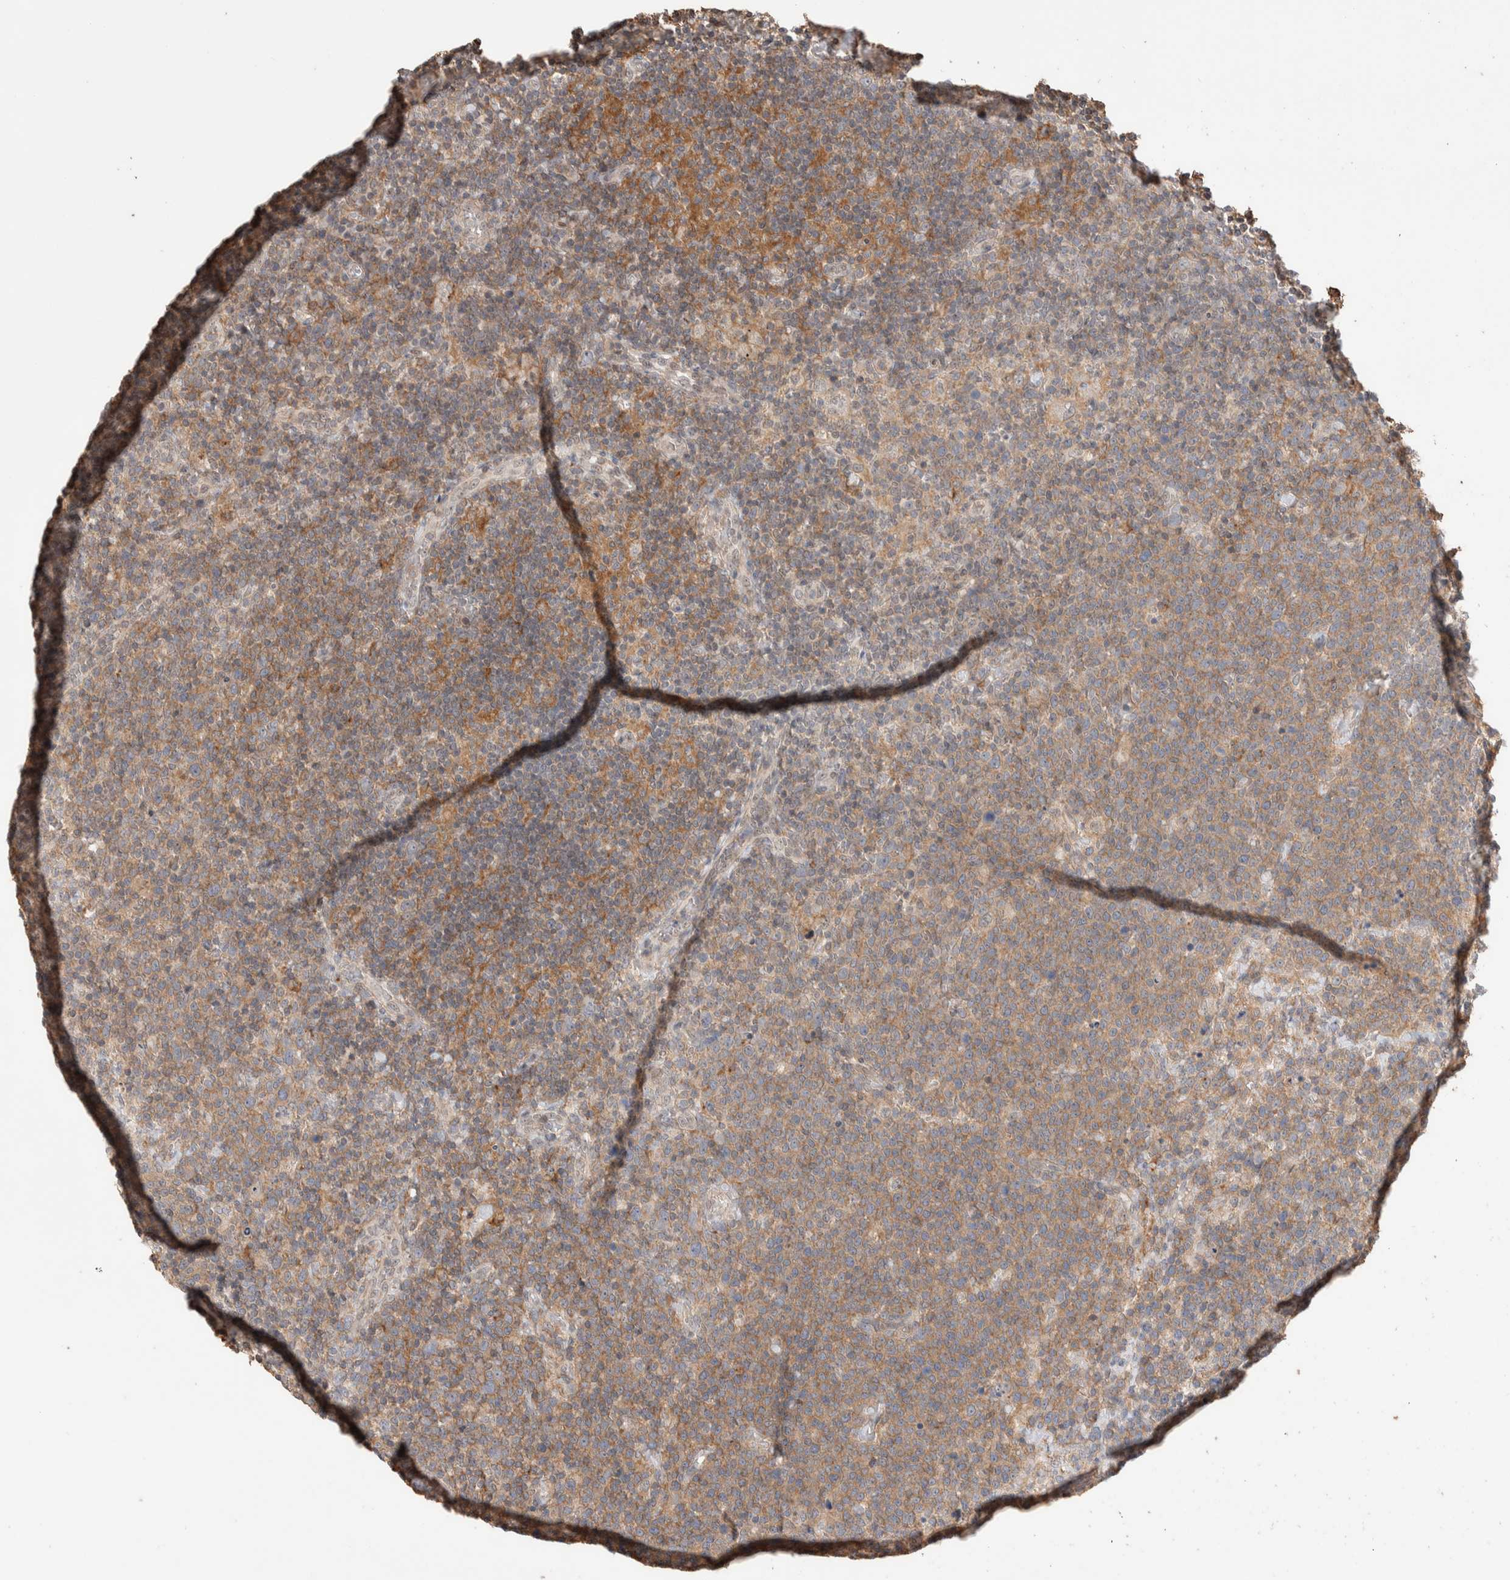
{"staining": {"intensity": "weak", "quantity": "25%-75%", "location": "cytoplasmic/membranous"}, "tissue": "lymphoma", "cell_type": "Tumor cells", "image_type": "cancer", "snomed": [{"axis": "morphology", "description": "Malignant lymphoma, non-Hodgkin's type, High grade"}, {"axis": "topography", "description": "Lymph node"}], "caption": "Human high-grade malignant lymphoma, non-Hodgkin's type stained for a protein (brown) demonstrates weak cytoplasmic/membranous positive expression in approximately 25%-75% of tumor cells.", "gene": "ZNF704", "patient": {"sex": "male", "age": 61}}